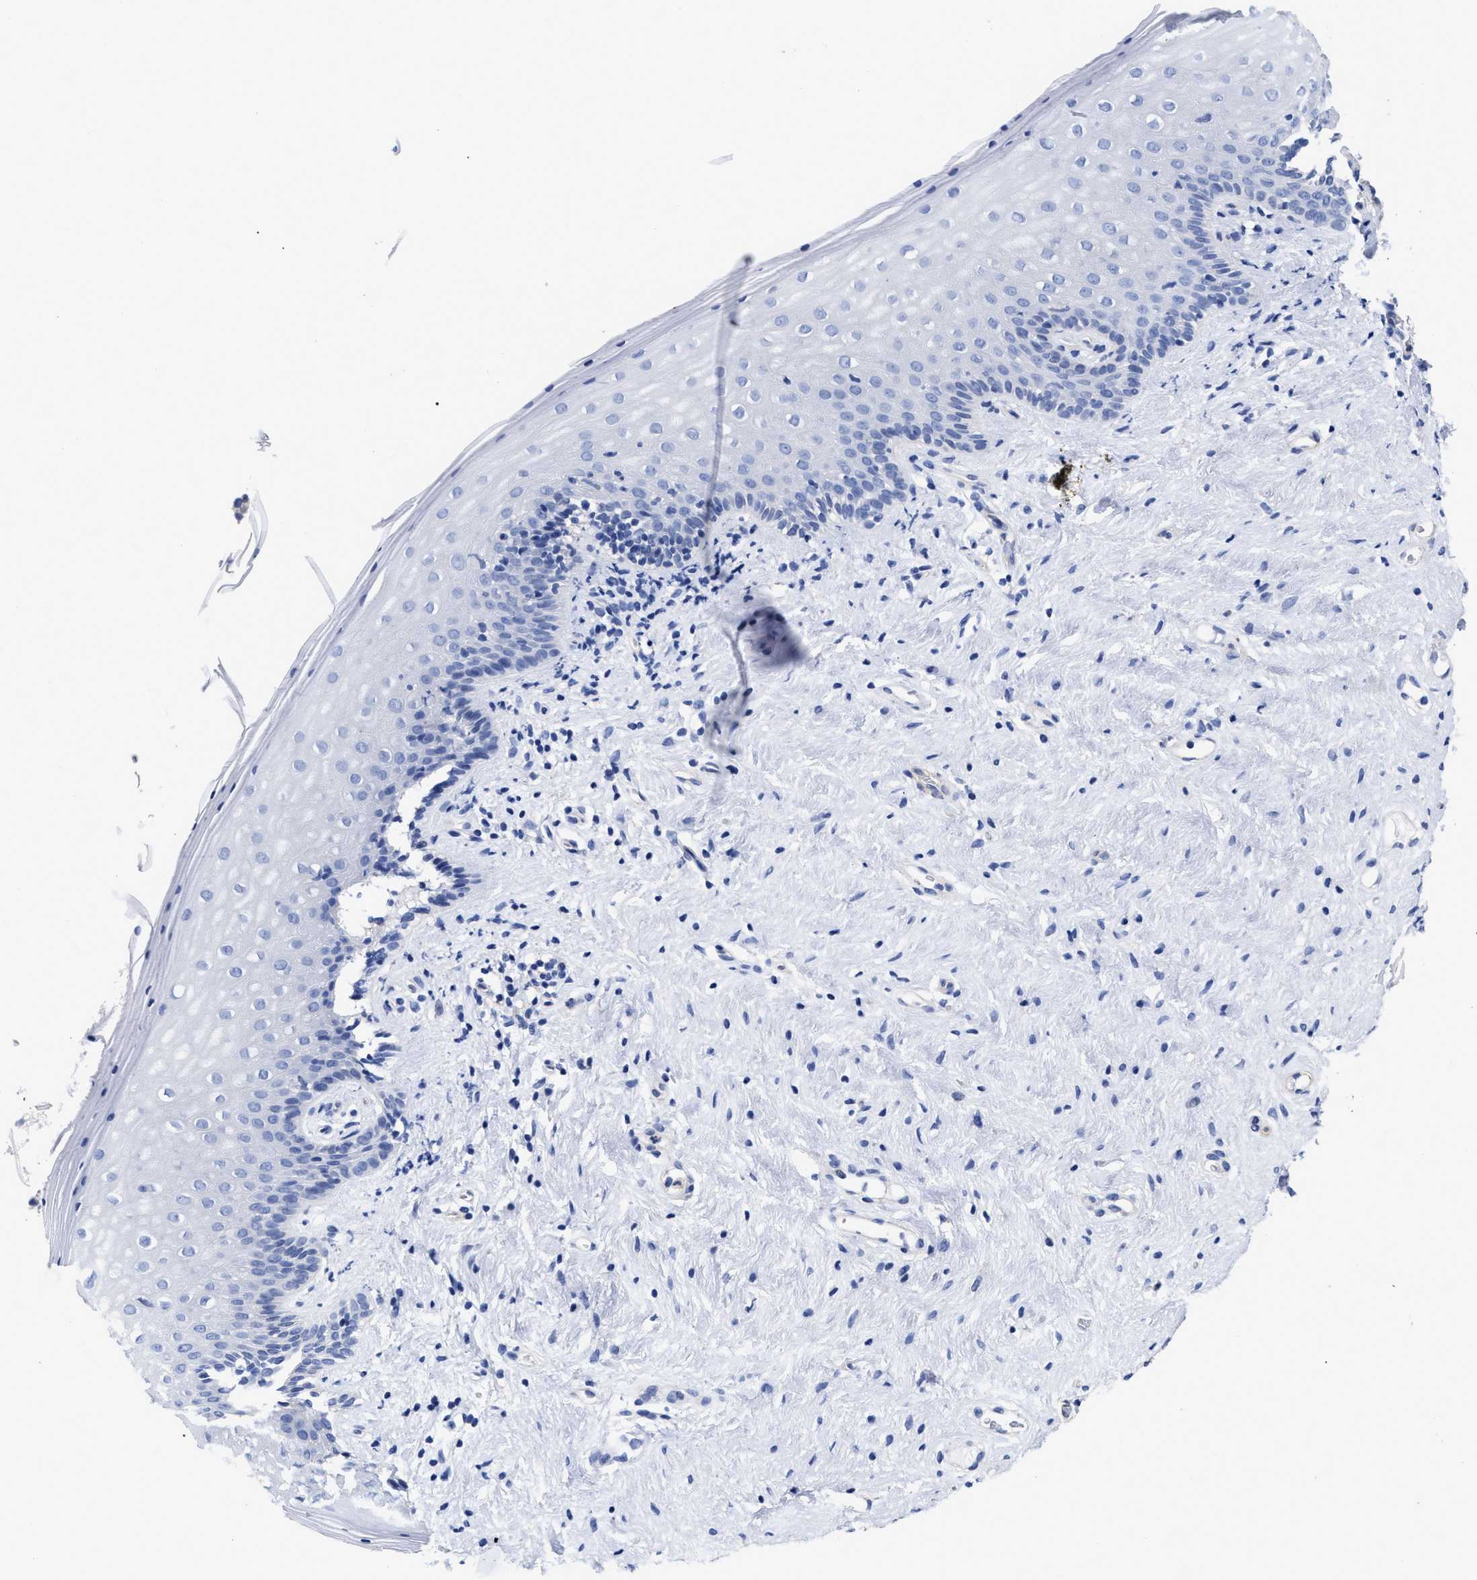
{"staining": {"intensity": "negative", "quantity": "none", "location": "none"}, "tissue": "vagina", "cell_type": "Squamous epithelial cells", "image_type": "normal", "snomed": [{"axis": "morphology", "description": "Normal tissue, NOS"}, {"axis": "topography", "description": "Vagina"}], "caption": "DAB immunohistochemical staining of benign human vagina displays no significant positivity in squamous epithelial cells. The staining was performed using DAB to visualize the protein expression in brown, while the nuclei were stained in blue with hematoxylin (Magnification: 20x).", "gene": "IRAG2", "patient": {"sex": "female", "age": 44}}